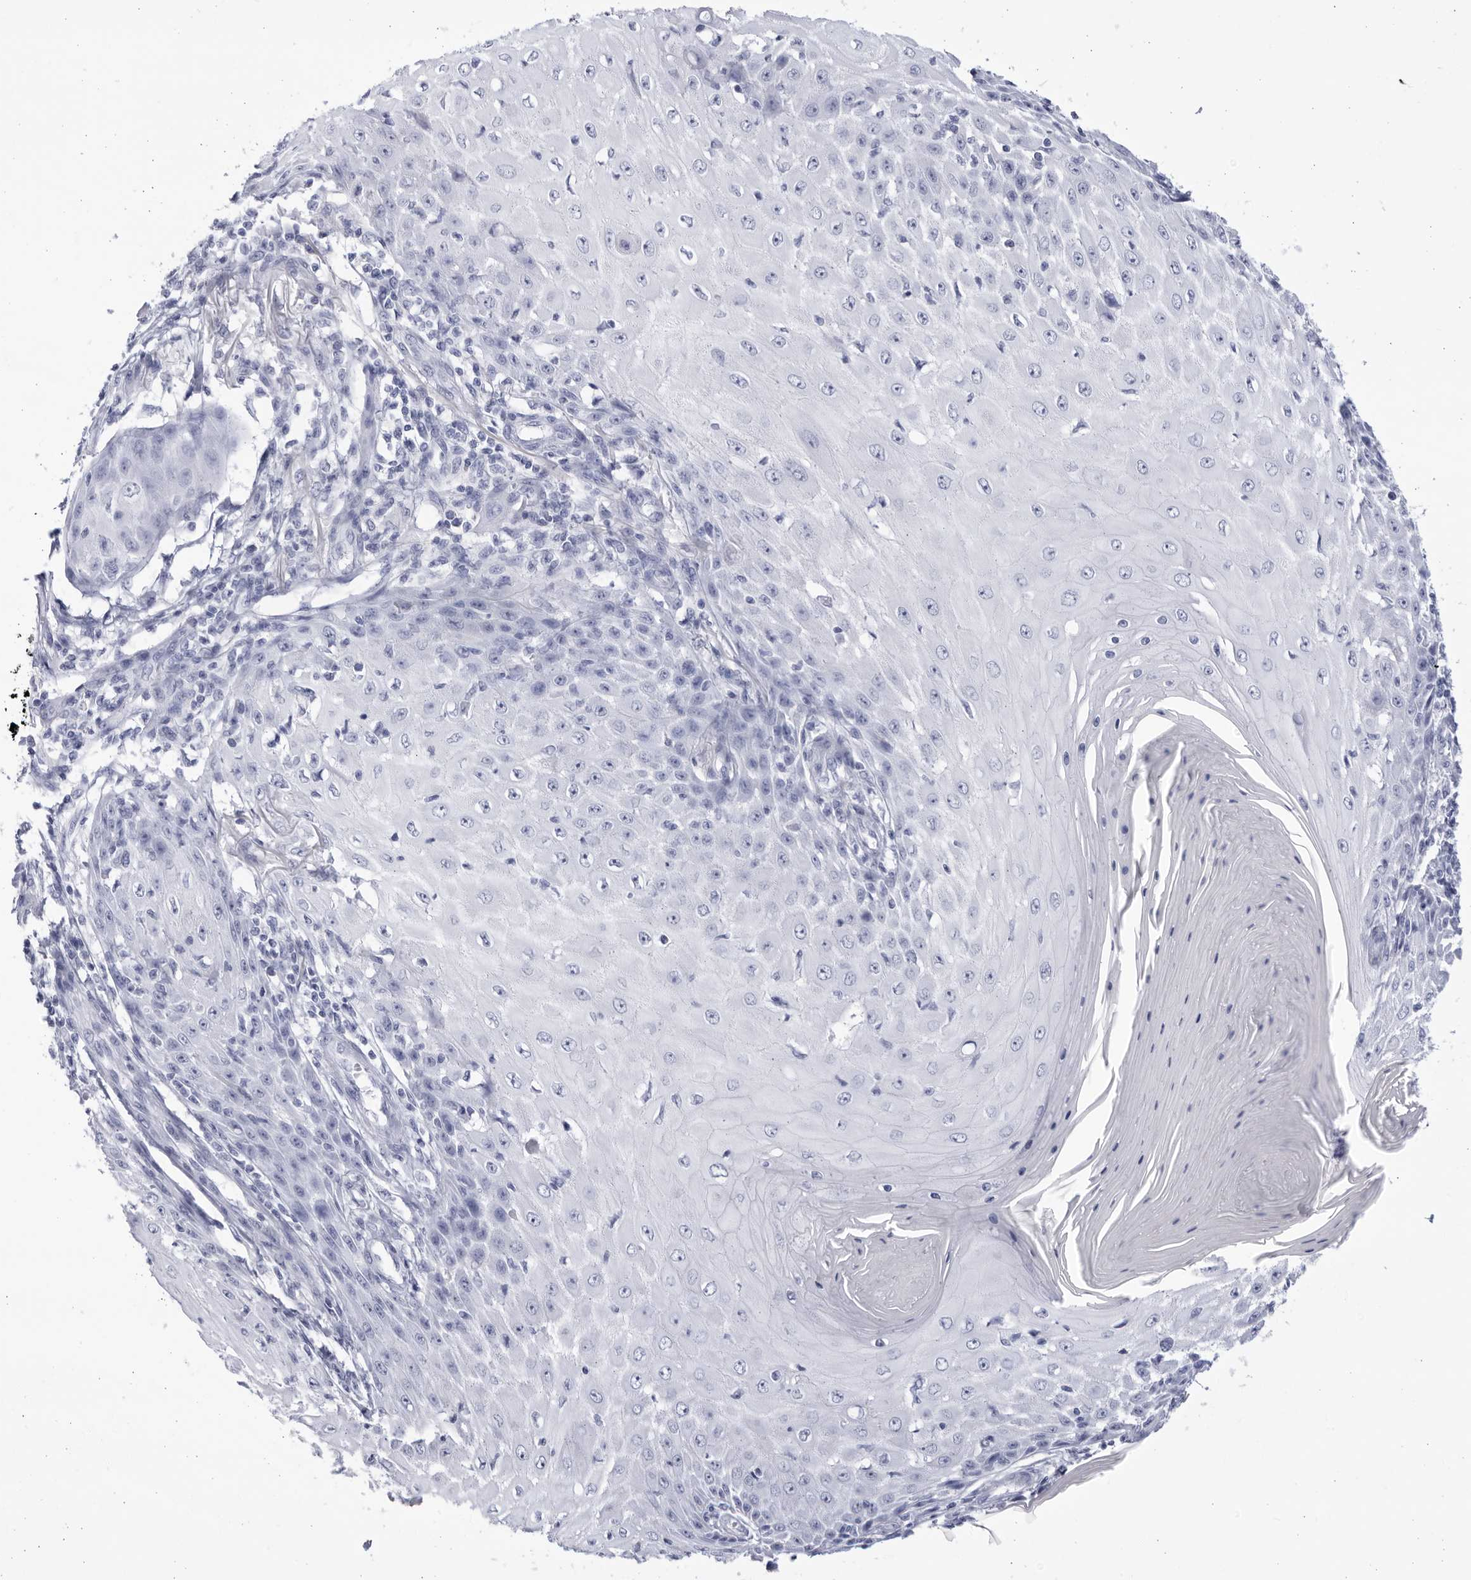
{"staining": {"intensity": "negative", "quantity": "none", "location": "none"}, "tissue": "skin cancer", "cell_type": "Tumor cells", "image_type": "cancer", "snomed": [{"axis": "morphology", "description": "Squamous cell carcinoma, NOS"}, {"axis": "topography", "description": "Skin"}], "caption": "Immunohistochemistry image of squamous cell carcinoma (skin) stained for a protein (brown), which shows no positivity in tumor cells.", "gene": "CCDC181", "patient": {"sex": "female", "age": 73}}